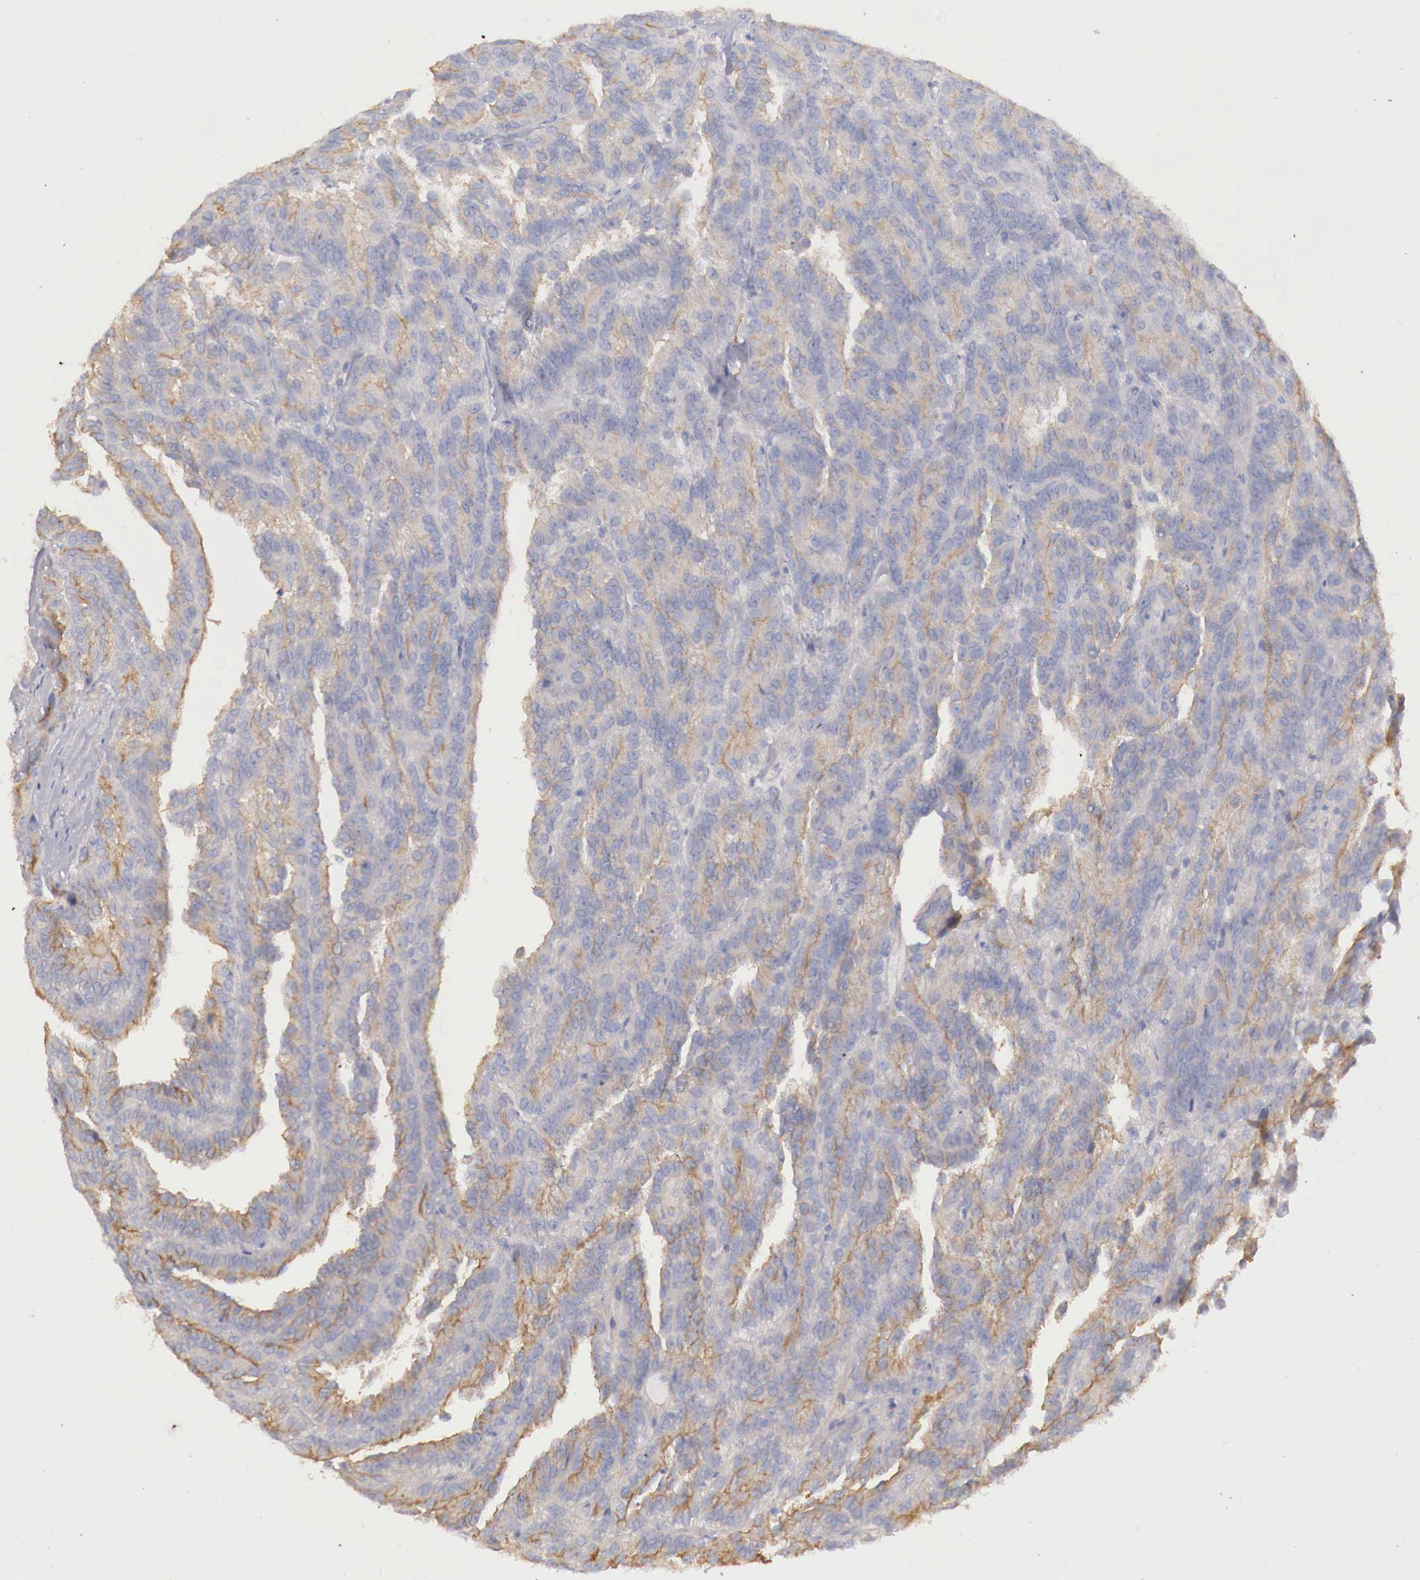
{"staining": {"intensity": "negative", "quantity": "none", "location": "none"}, "tissue": "renal cancer", "cell_type": "Tumor cells", "image_type": "cancer", "snomed": [{"axis": "morphology", "description": "Adenocarcinoma, NOS"}, {"axis": "topography", "description": "Kidney"}], "caption": "Tumor cells show no significant expression in renal adenocarcinoma.", "gene": "KLHDC7B", "patient": {"sex": "male", "age": 46}}